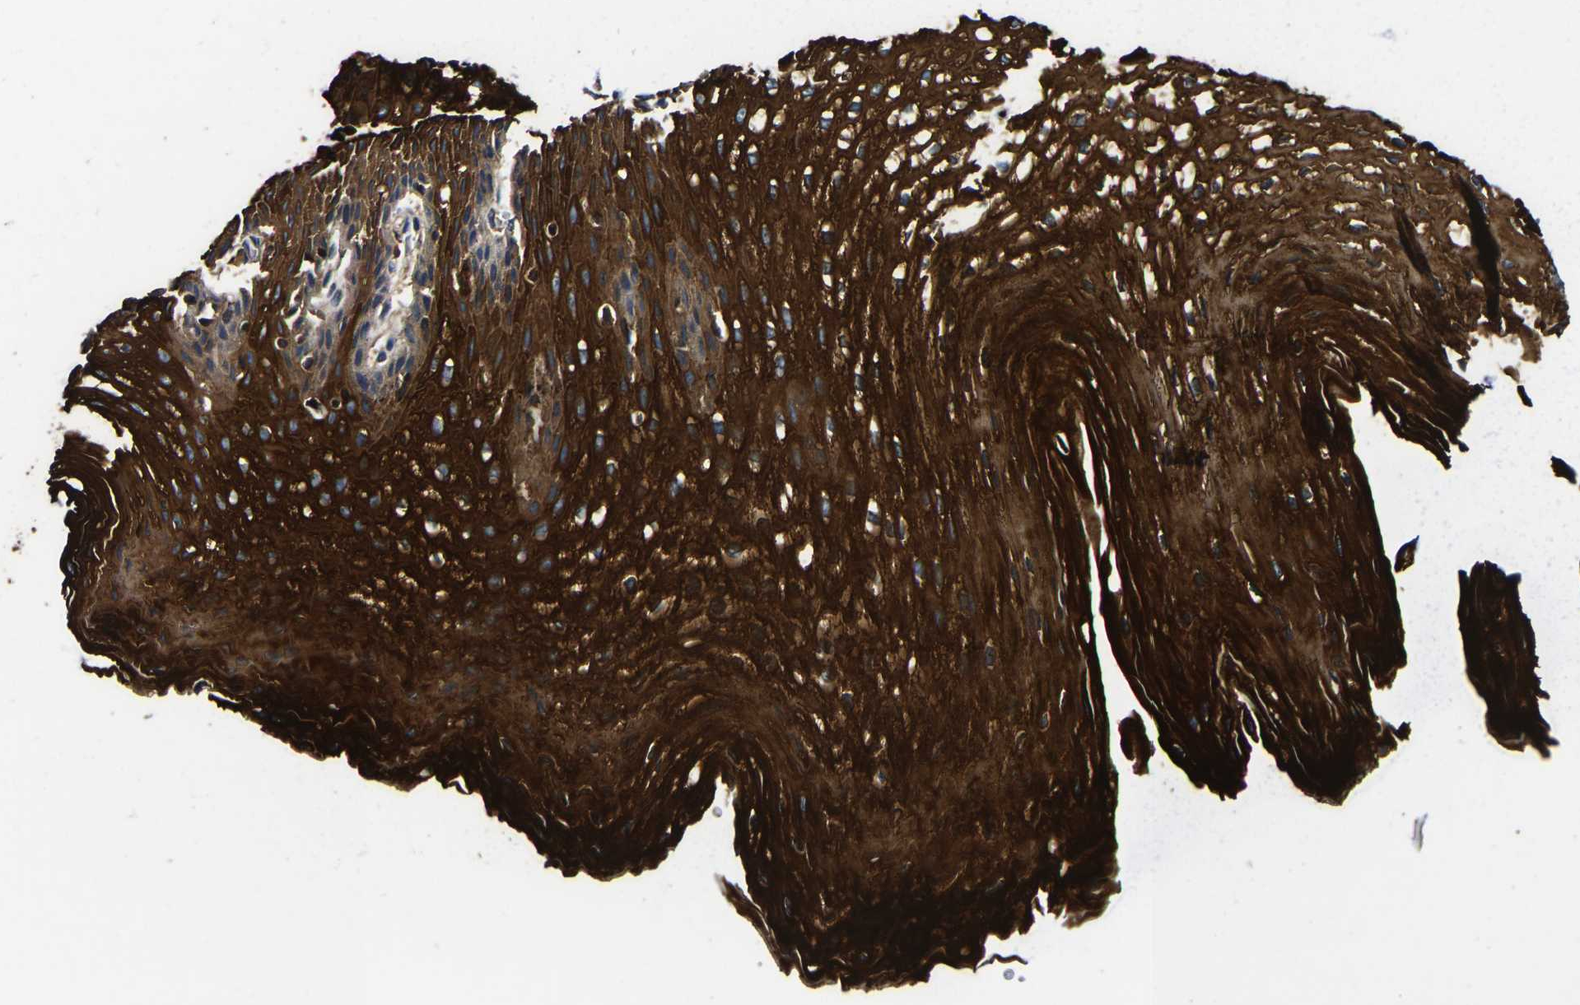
{"staining": {"intensity": "strong", "quantity": ">75%", "location": "cytoplasmic/membranous"}, "tissue": "esophagus", "cell_type": "Squamous epithelial cells", "image_type": "normal", "snomed": [{"axis": "morphology", "description": "Normal tissue, NOS"}, {"axis": "topography", "description": "Esophagus"}], "caption": "Strong cytoplasmic/membranous expression is appreciated in approximately >75% of squamous epithelial cells in normal esophagus. (brown staining indicates protein expression, while blue staining denotes nuclei).", "gene": "SMPD2", "patient": {"sex": "male", "age": 48}}